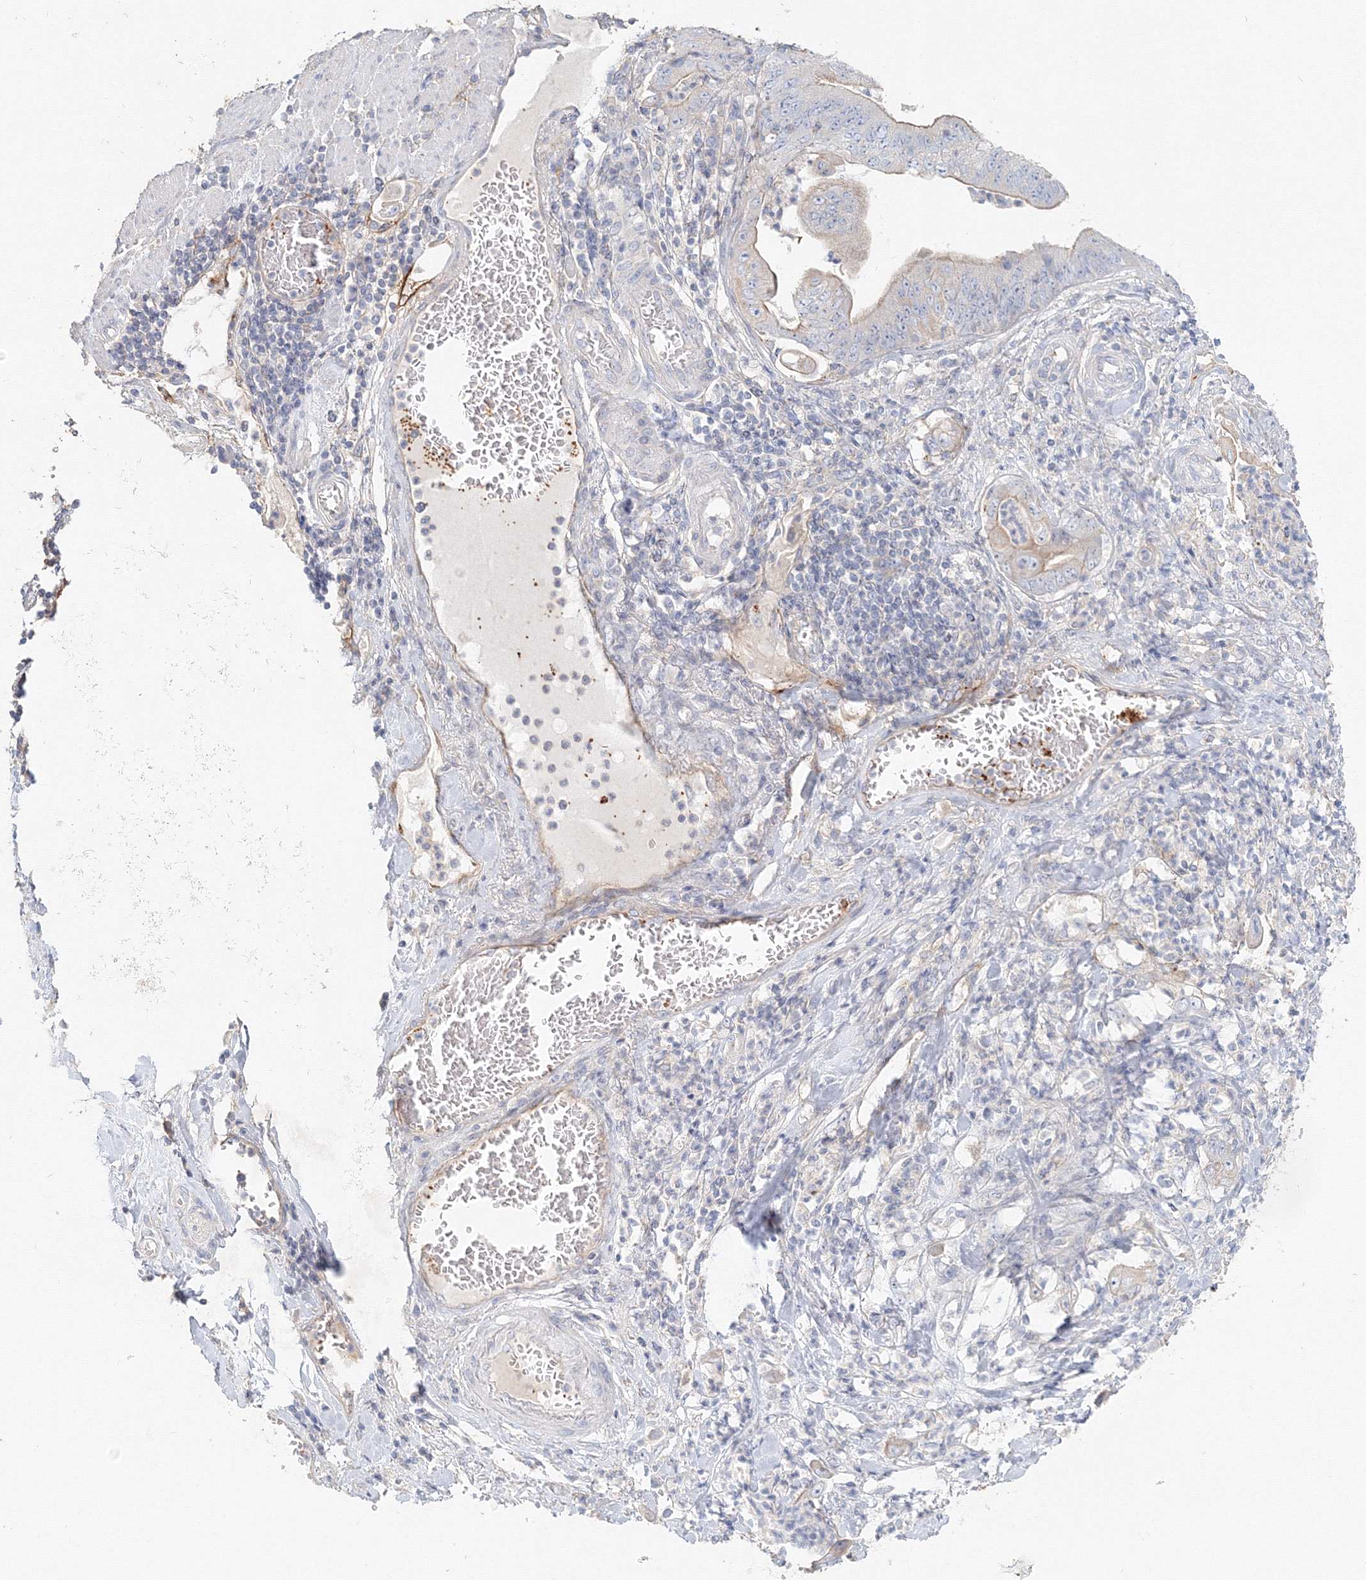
{"staining": {"intensity": "weak", "quantity": "<25%", "location": "cytoplasmic/membranous"}, "tissue": "stomach cancer", "cell_type": "Tumor cells", "image_type": "cancer", "snomed": [{"axis": "morphology", "description": "Adenocarcinoma, NOS"}, {"axis": "topography", "description": "Stomach"}], "caption": "Immunohistochemistry (IHC) of adenocarcinoma (stomach) displays no expression in tumor cells. The staining is performed using DAB (3,3'-diaminobenzidine) brown chromogen with nuclei counter-stained in using hematoxylin.", "gene": "MMRN1", "patient": {"sex": "female", "age": 73}}